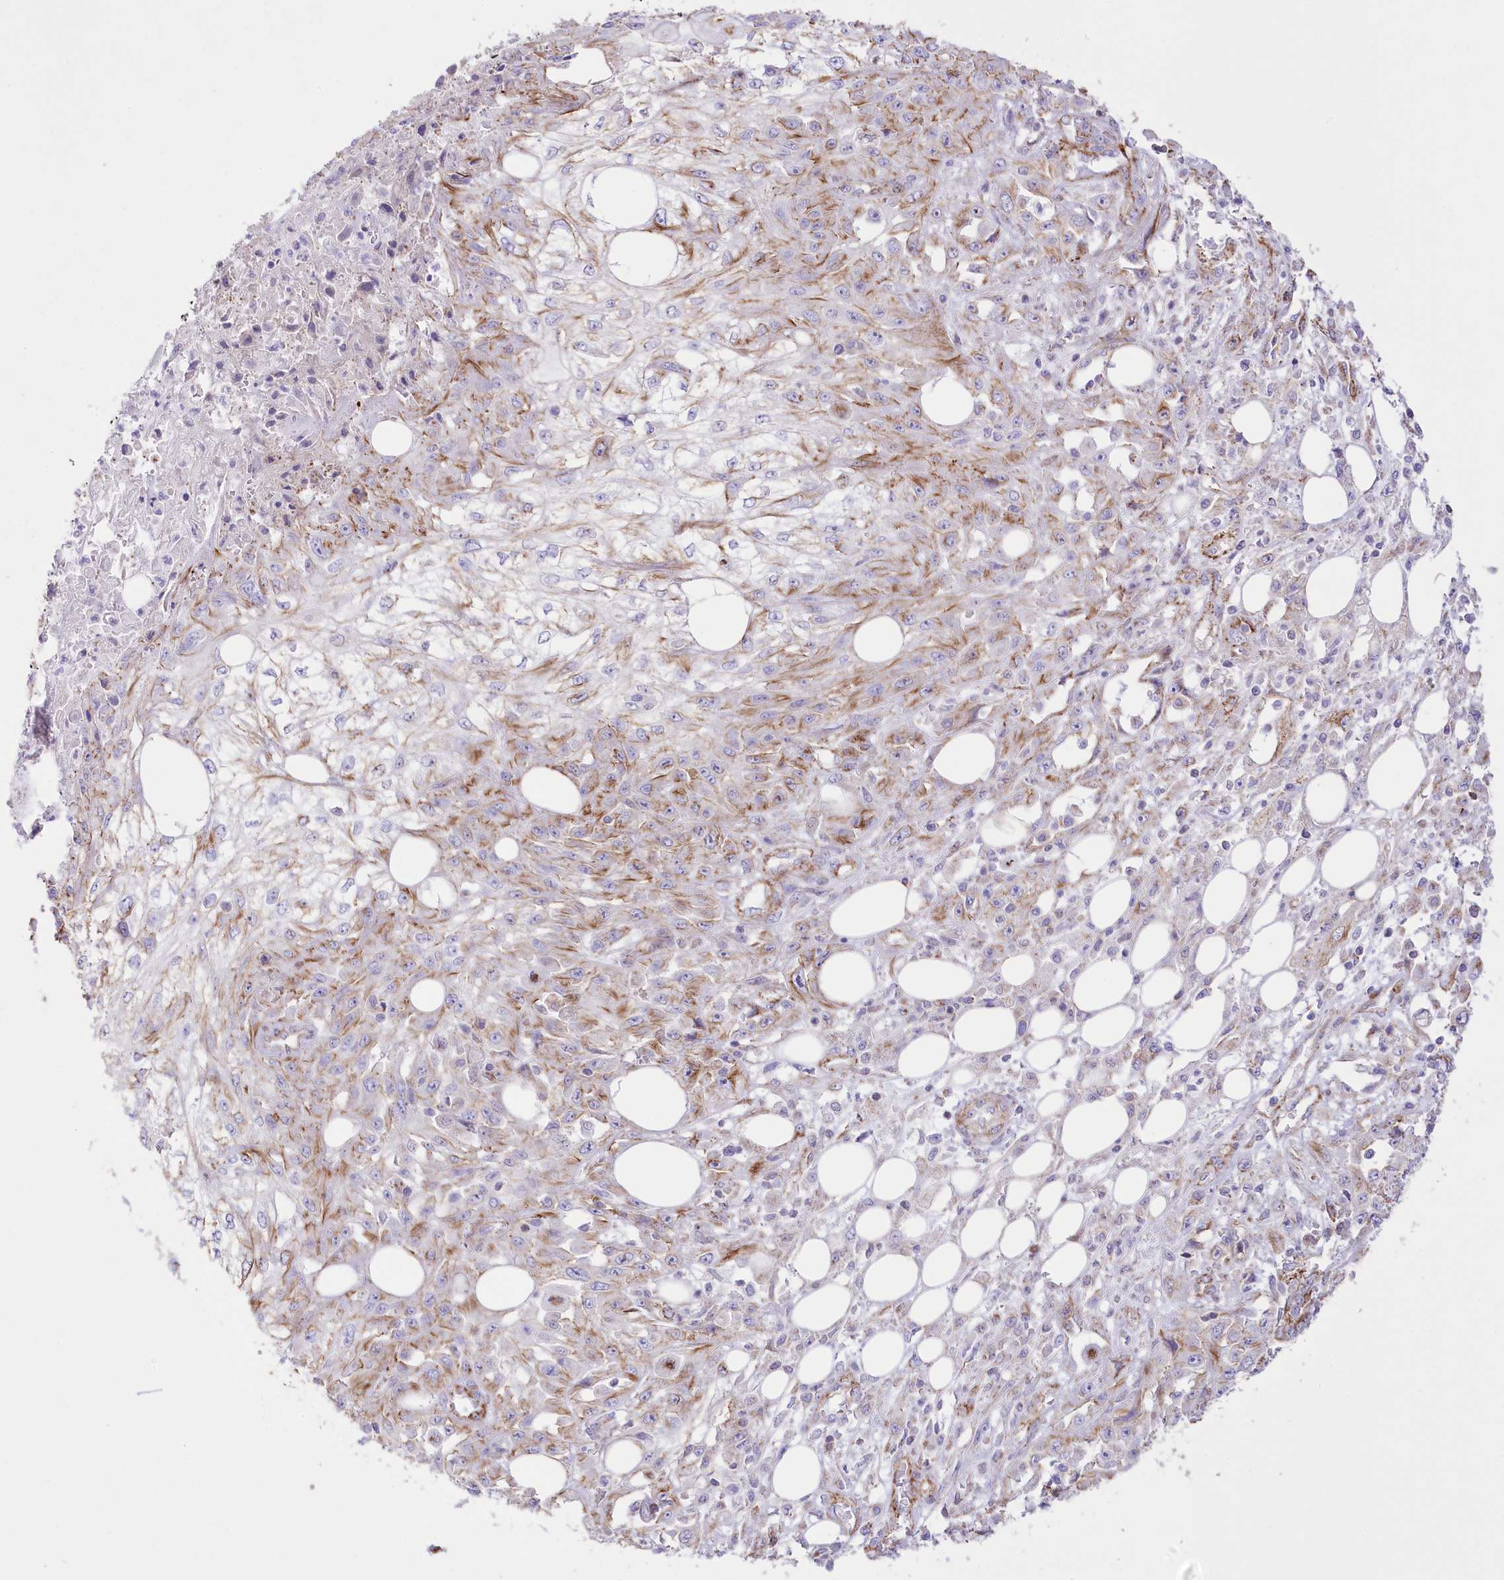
{"staining": {"intensity": "moderate", "quantity": "25%-75%", "location": "cytoplasmic/membranous"}, "tissue": "skin cancer", "cell_type": "Tumor cells", "image_type": "cancer", "snomed": [{"axis": "morphology", "description": "Squamous cell carcinoma, NOS"}, {"axis": "morphology", "description": "Squamous cell carcinoma, metastatic, NOS"}, {"axis": "topography", "description": "Skin"}, {"axis": "topography", "description": "Lymph node"}], "caption": "Tumor cells show medium levels of moderate cytoplasmic/membranous expression in about 25%-75% of cells in skin cancer (metastatic squamous cell carcinoma). Nuclei are stained in blue.", "gene": "FAM216A", "patient": {"sex": "male", "age": 75}}